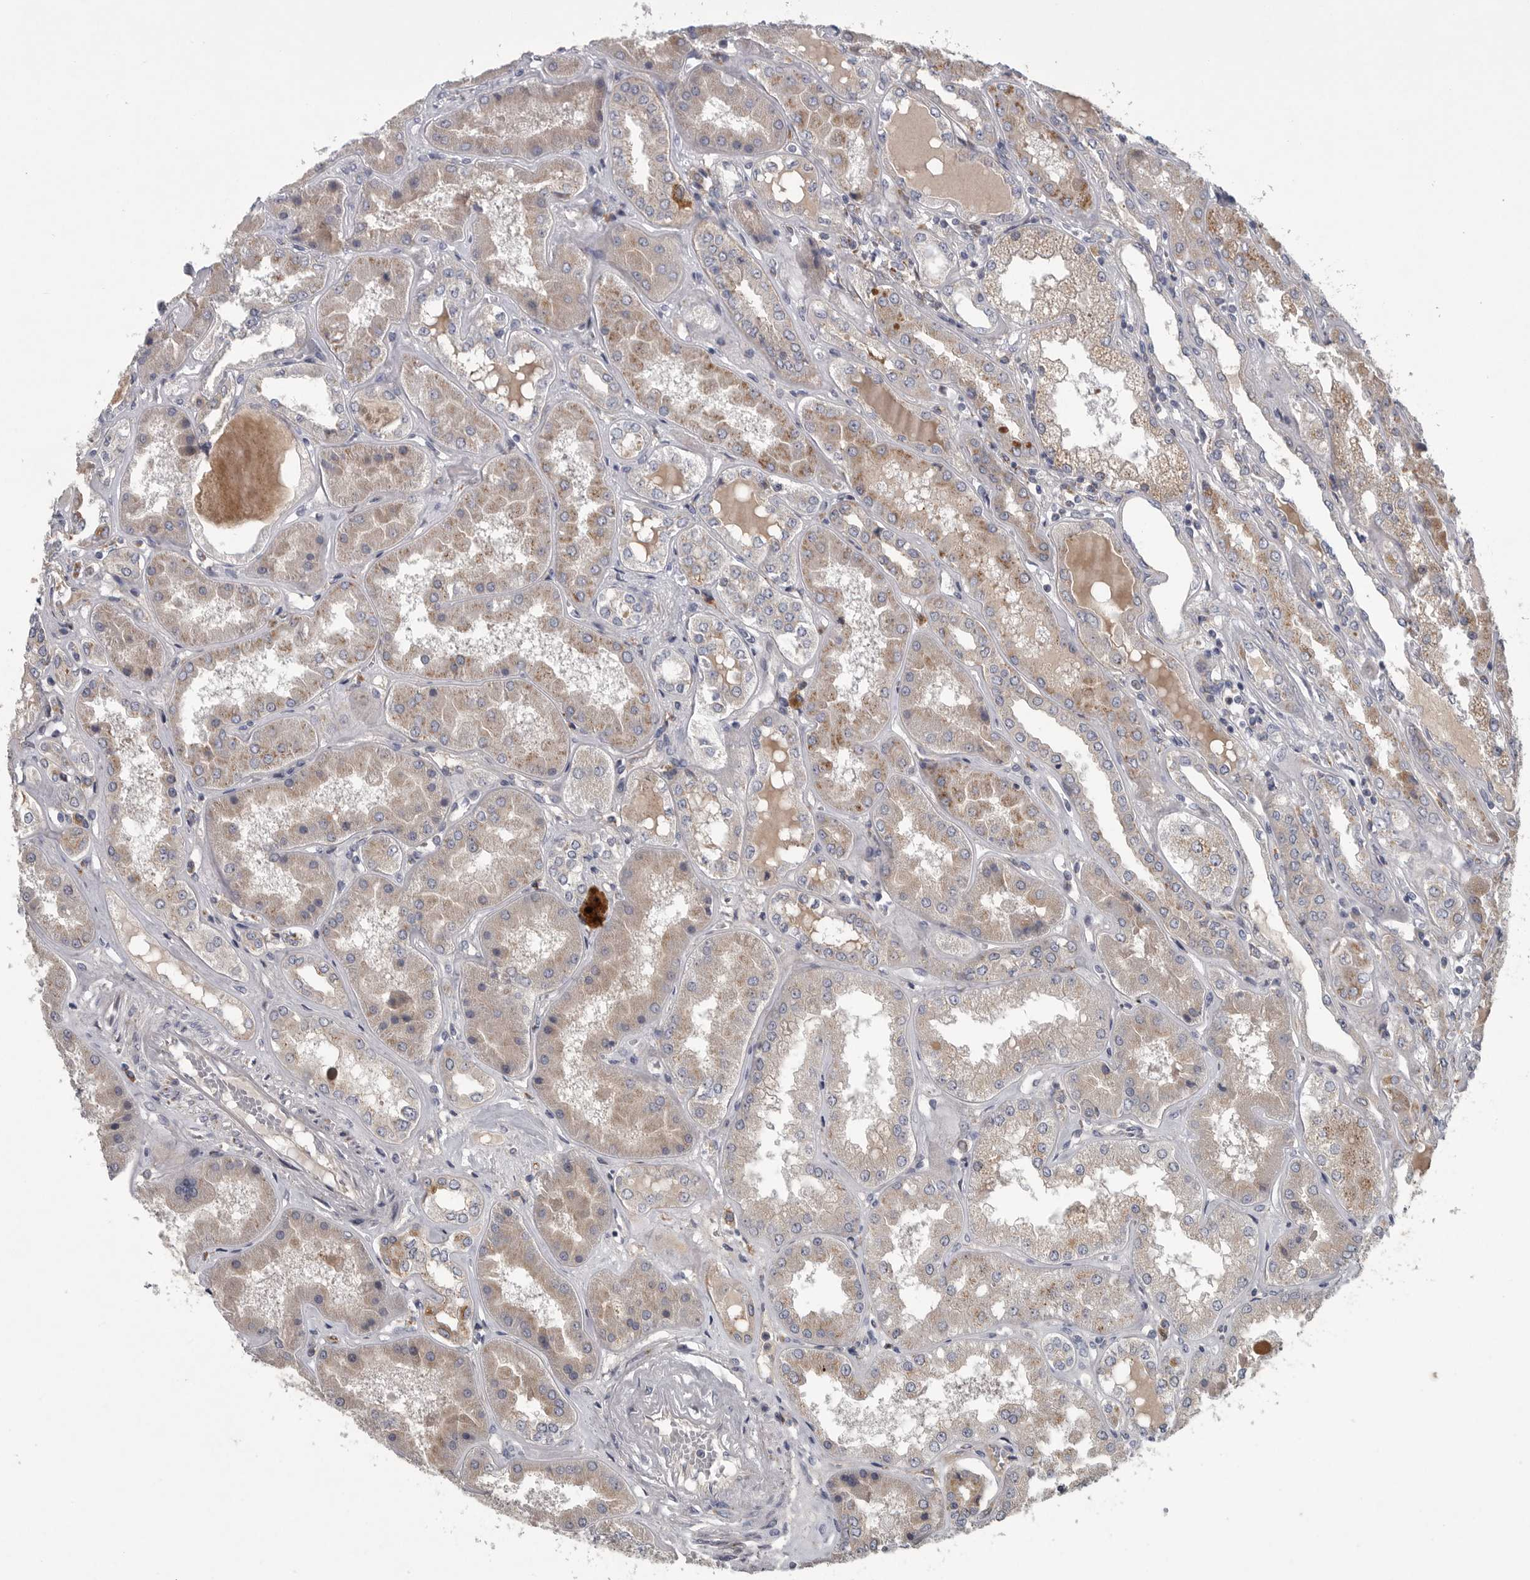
{"staining": {"intensity": "negative", "quantity": "none", "location": "none"}, "tissue": "kidney", "cell_type": "Cells in glomeruli", "image_type": "normal", "snomed": [{"axis": "morphology", "description": "Normal tissue, NOS"}, {"axis": "topography", "description": "Kidney"}], "caption": "IHC histopathology image of normal human kidney stained for a protein (brown), which displays no expression in cells in glomeruli.", "gene": "LAMTOR3", "patient": {"sex": "female", "age": 56}}